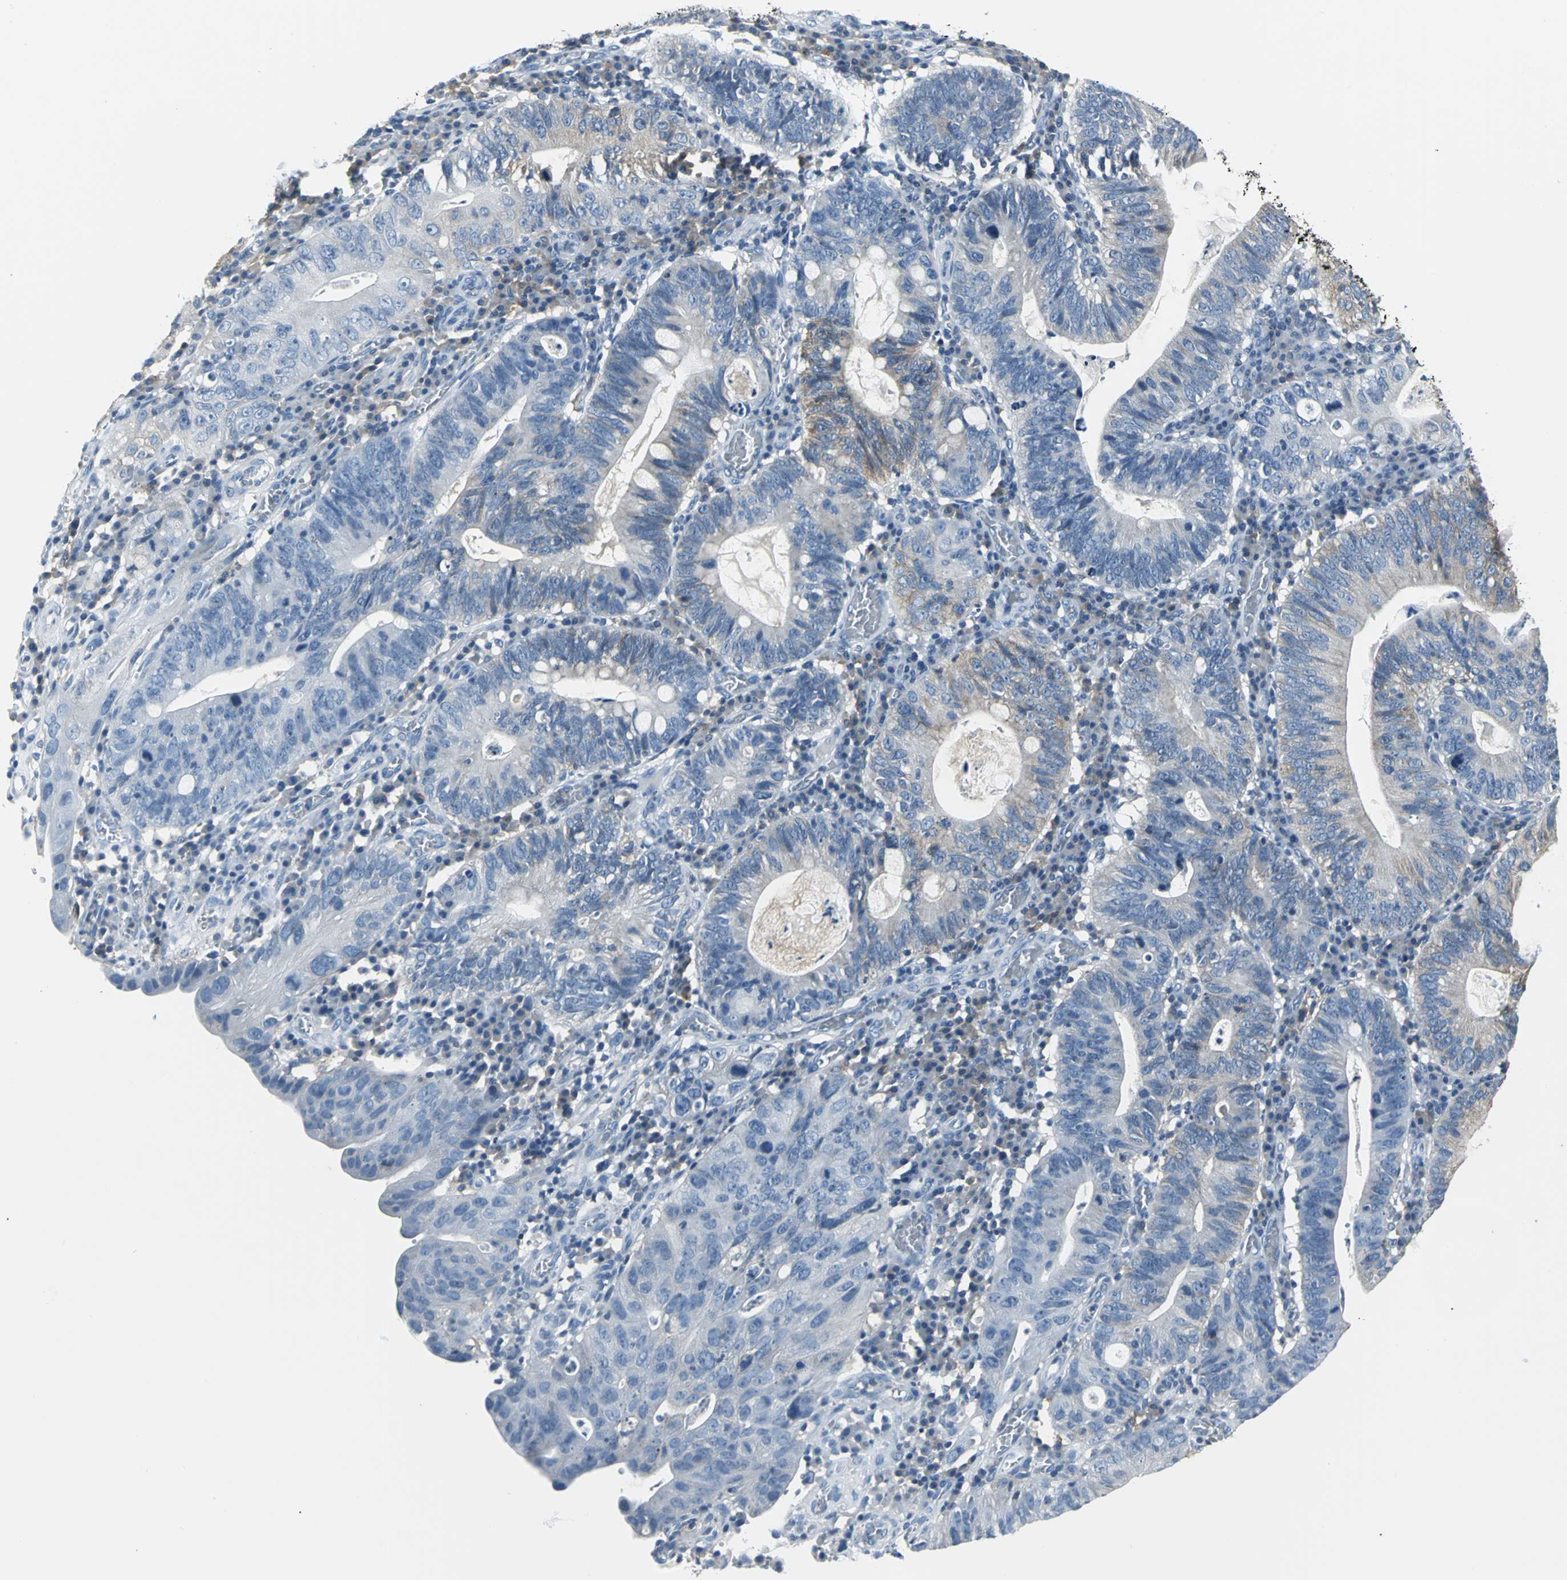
{"staining": {"intensity": "weak", "quantity": "<25%", "location": "cytoplasmic/membranous"}, "tissue": "stomach cancer", "cell_type": "Tumor cells", "image_type": "cancer", "snomed": [{"axis": "morphology", "description": "Adenocarcinoma, NOS"}, {"axis": "topography", "description": "Stomach"}], "caption": "Immunohistochemistry image of neoplastic tissue: human stomach cancer stained with DAB displays no significant protein staining in tumor cells.", "gene": "IQGAP2", "patient": {"sex": "male", "age": 59}}